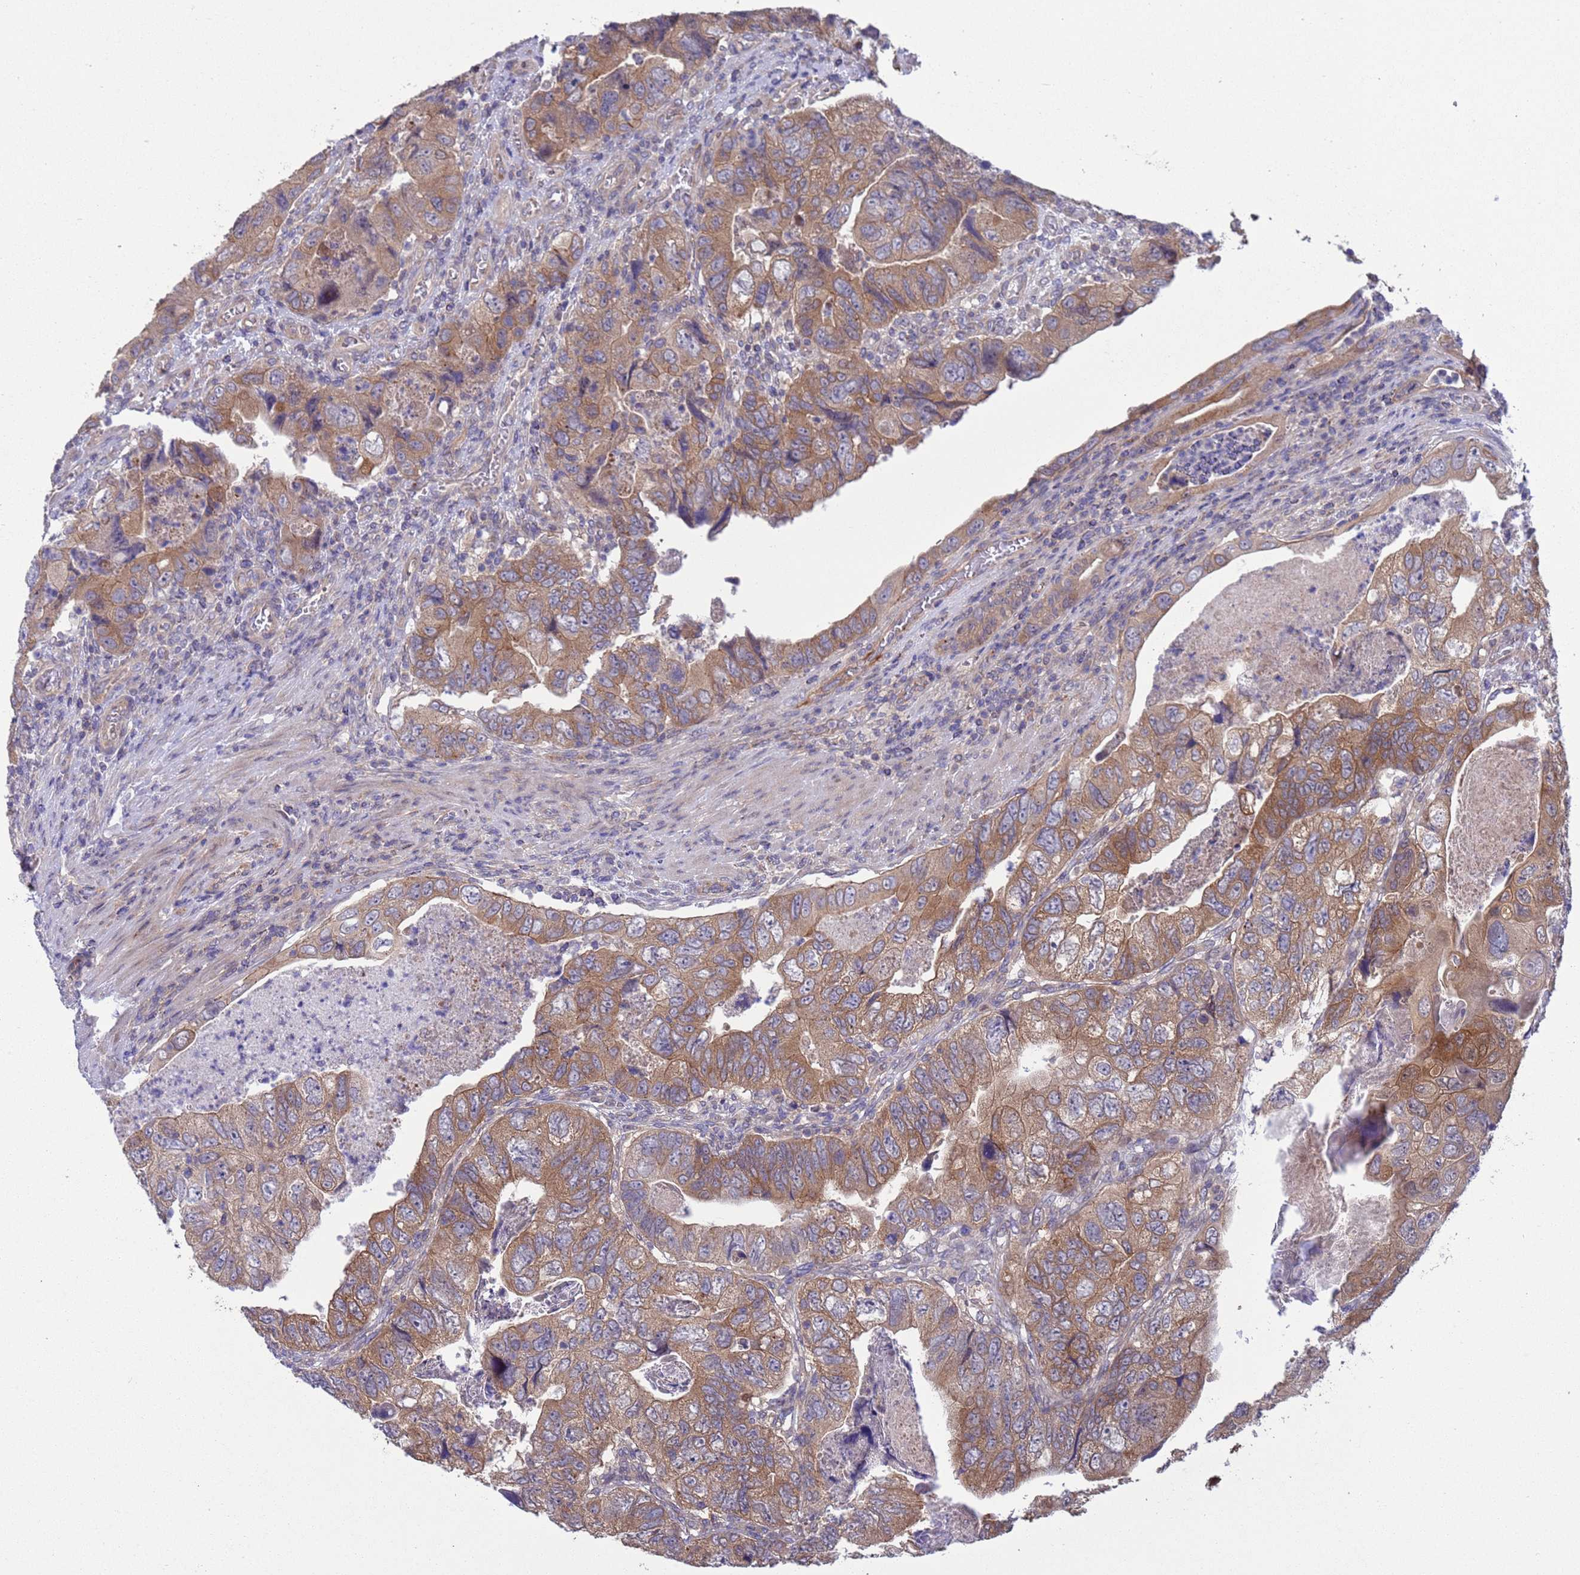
{"staining": {"intensity": "moderate", "quantity": ">75%", "location": "cytoplasmic/membranous"}, "tissue": "colorectal cancer", "cell_type": "Tumor cells", "image_type": "cancer", "snomed": [{"axis": "morphology", "description": "Adenocarcinoma, NOS"}, {"axis": "topography", "description": "Rectum"}], "caption": "Immunohistochemical staining of human colorectal adenocarcinoma reveals medium levels of moderate cytoplasmic/membranous staining in about >75% of tumor cells. Using DAB (brown) and hematoxylin (blue) stains, captured at high magnification using brightfield microscopy.", "gene": "GJA10", "patient": {"sex": "male", "age": 63}}